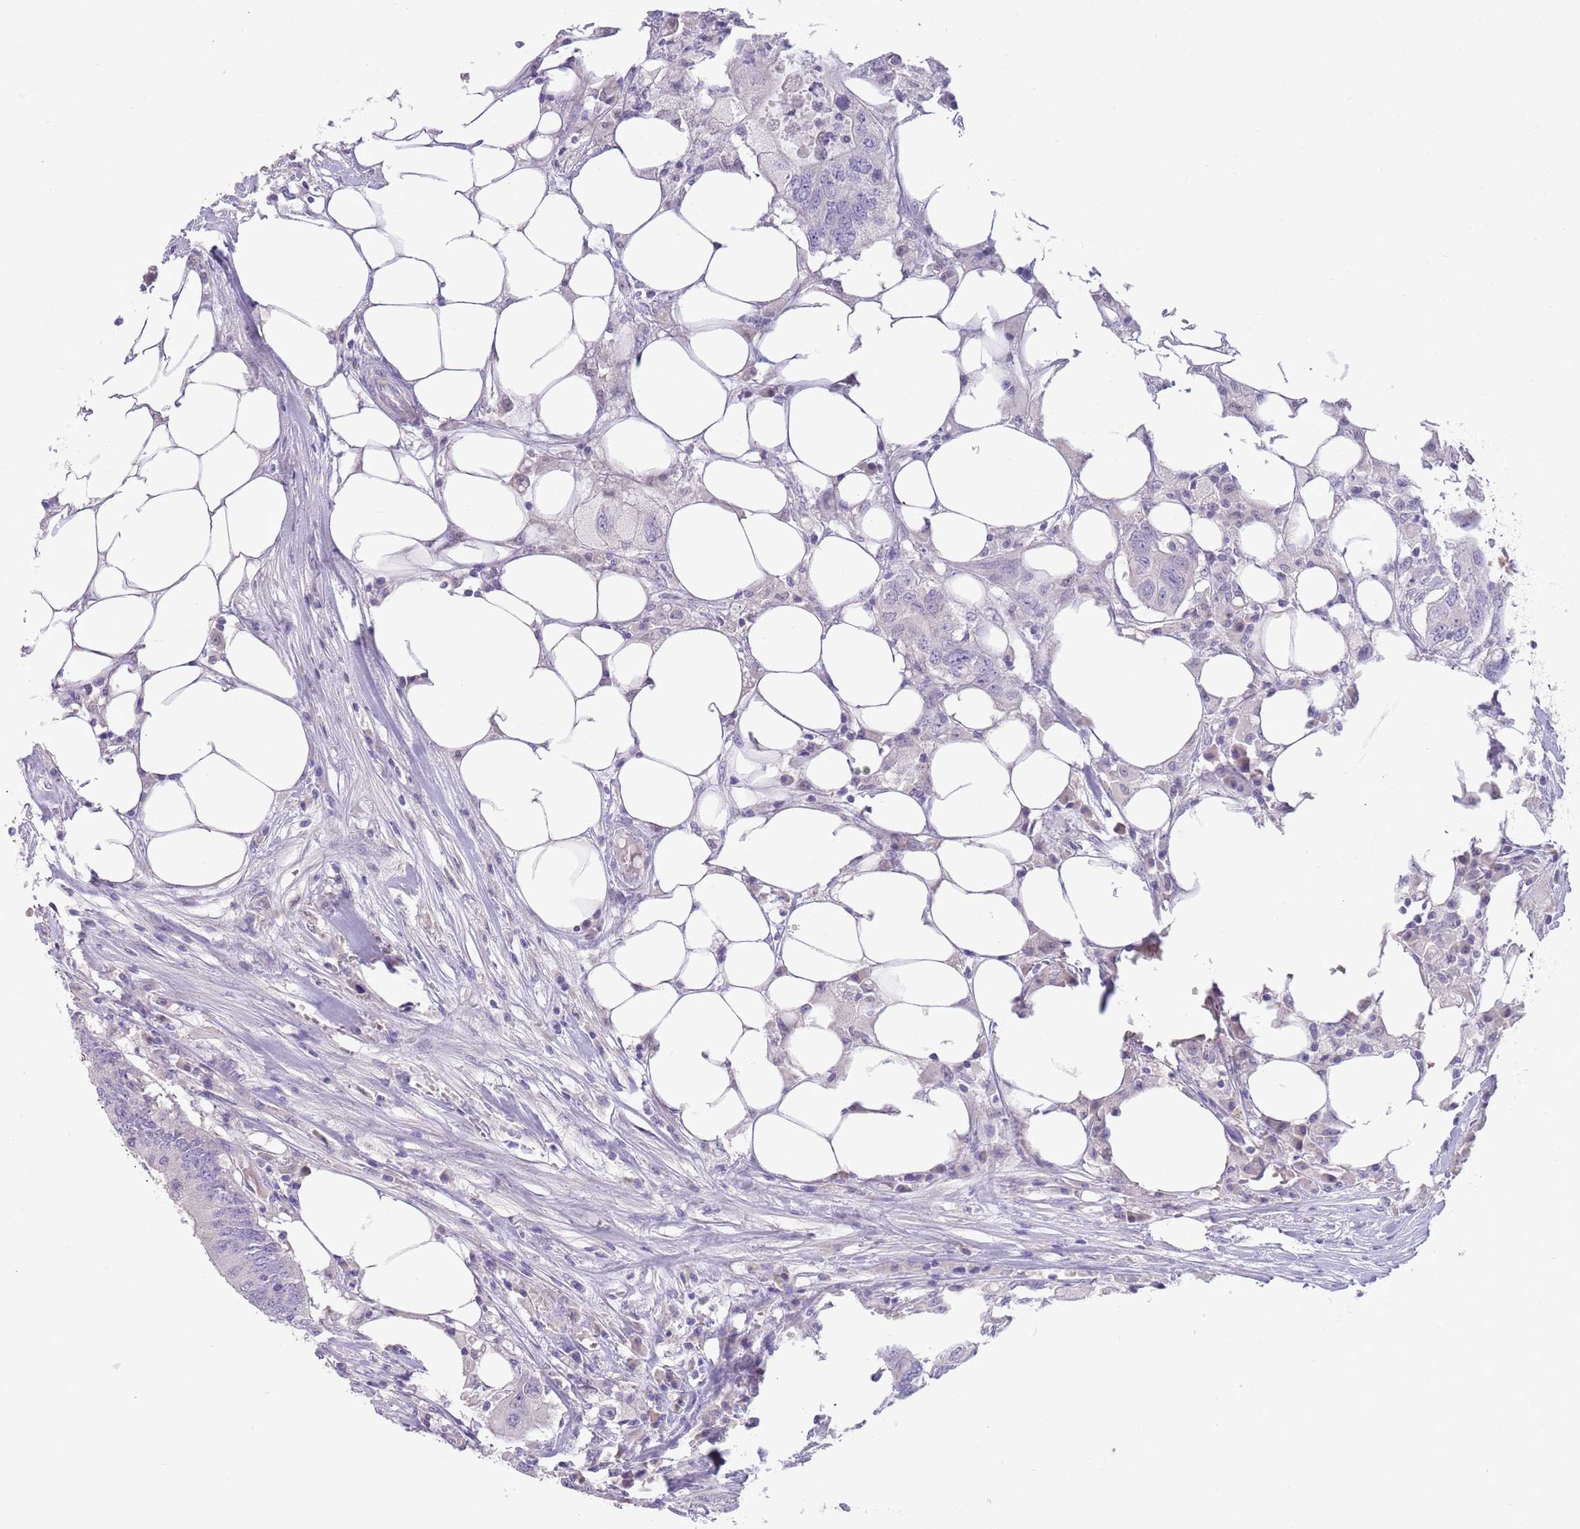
{"staining": {"intensity": "negative", "quantity": "none", "location": "none"}, "tissue": "colorectal cancer", "cell_type": "Tumor cells", "image_type": "cancer", "snomed": [{"axis": "morphology", "description": "Adenocarcinoma, NOS"}, {"axis": "topography", "description": "Colon"}], "caption": "Micrograph shows no protein staining in tumor cells of colorectal adenocarcinoma tissue. (DAB (3,3'-diaminobenzidine) immunohistochemistry visualized using brightfield microscopy, high magnification).", "gene": "SFTPA1", "patient": {"sex": "male", "age": 71}}